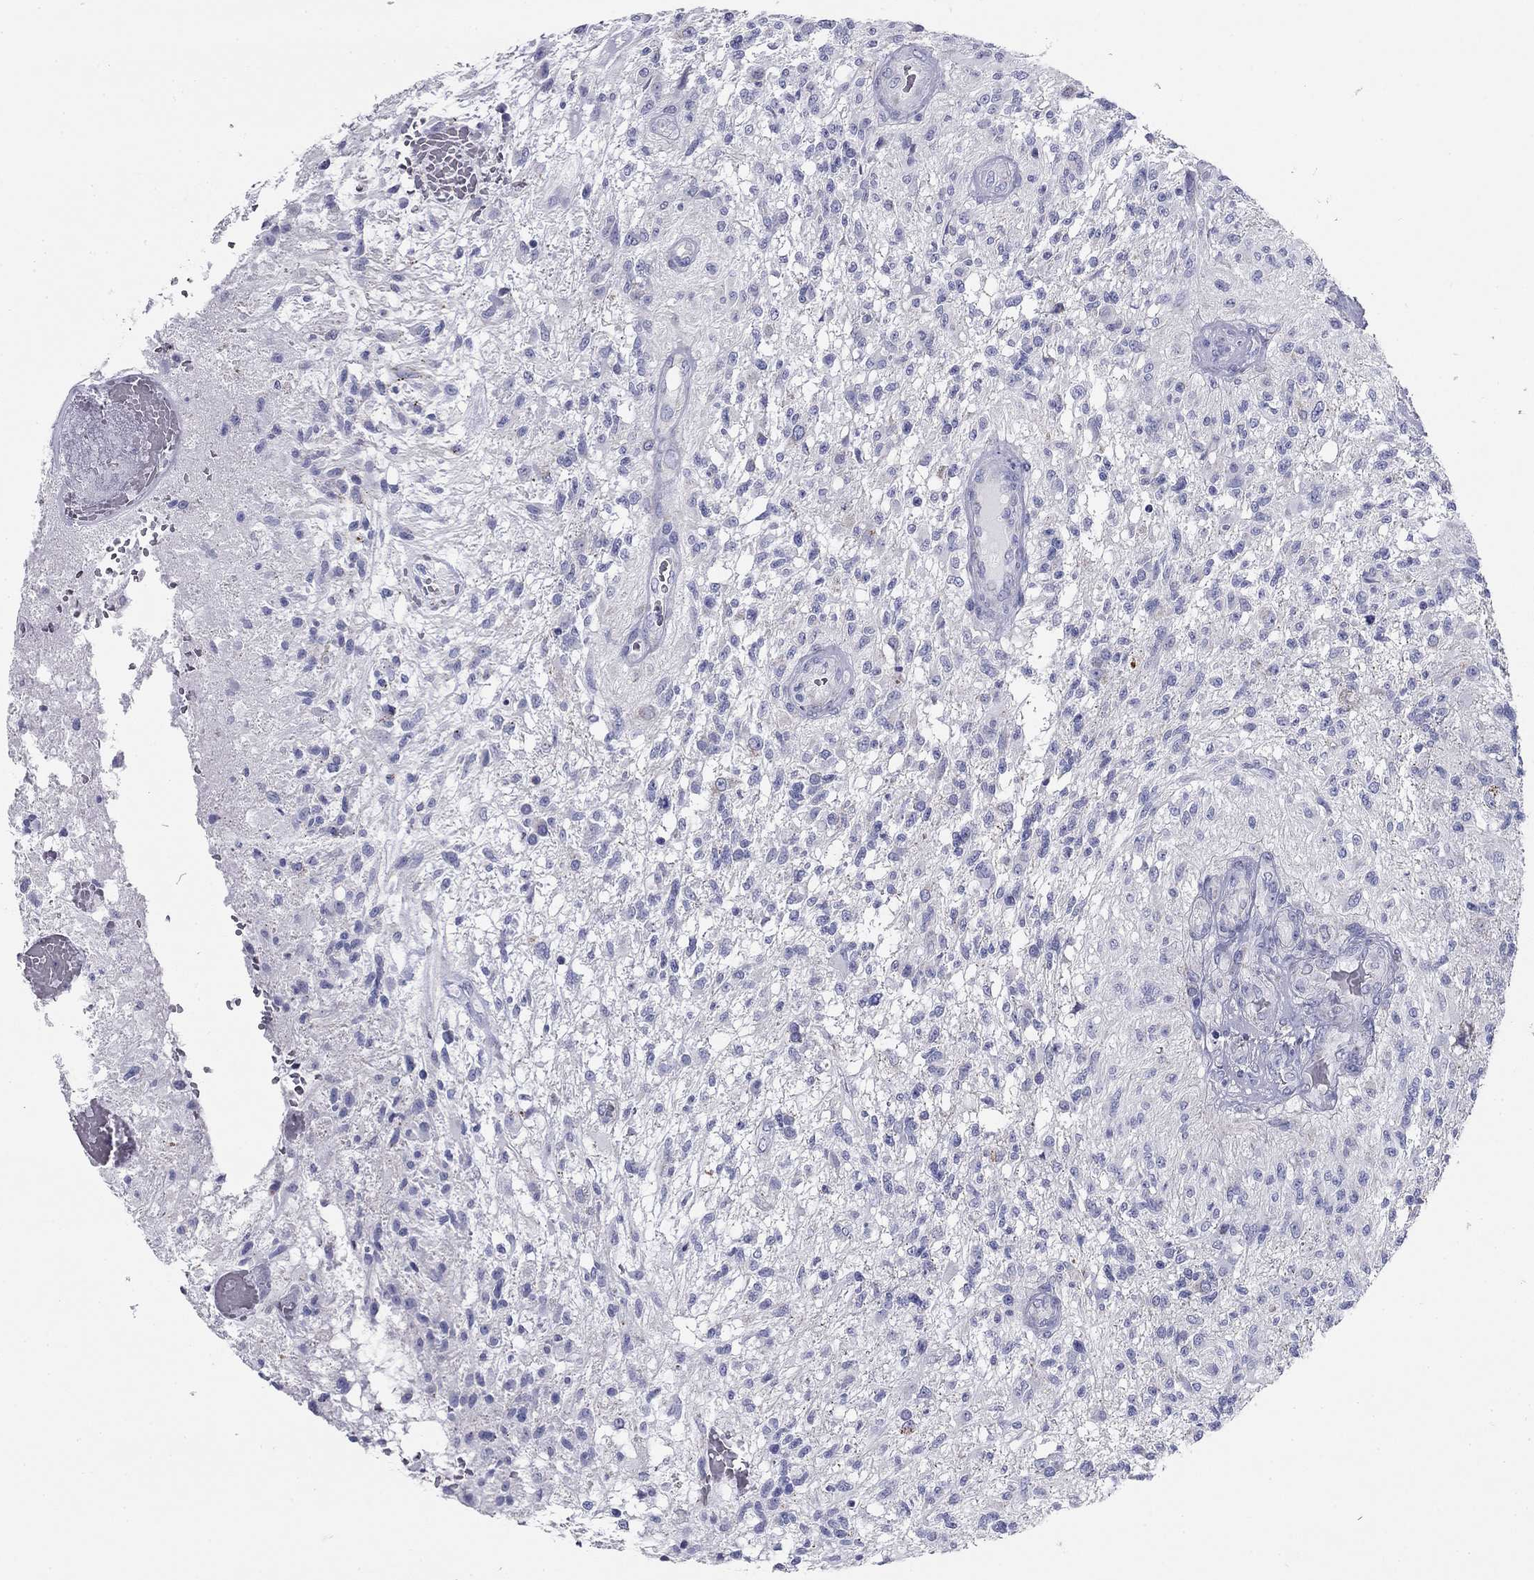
{"staining": {"intensity": "negative", "quantity": "none", "location": "none"}, "tissue": "glioma", "cell_type": "Tumor cells", "image_type": "cancer", "snomed": [{"axis": "morphology", "description": "Glioma, malignant, High grade"}, {"axis": "topography", "description": "Brain"}], "caption": "Protein analysis of glioma displays no significant staining in tumor cells.", "gene": "ZP2", "patient": {"sex": "male", "age": 56}}